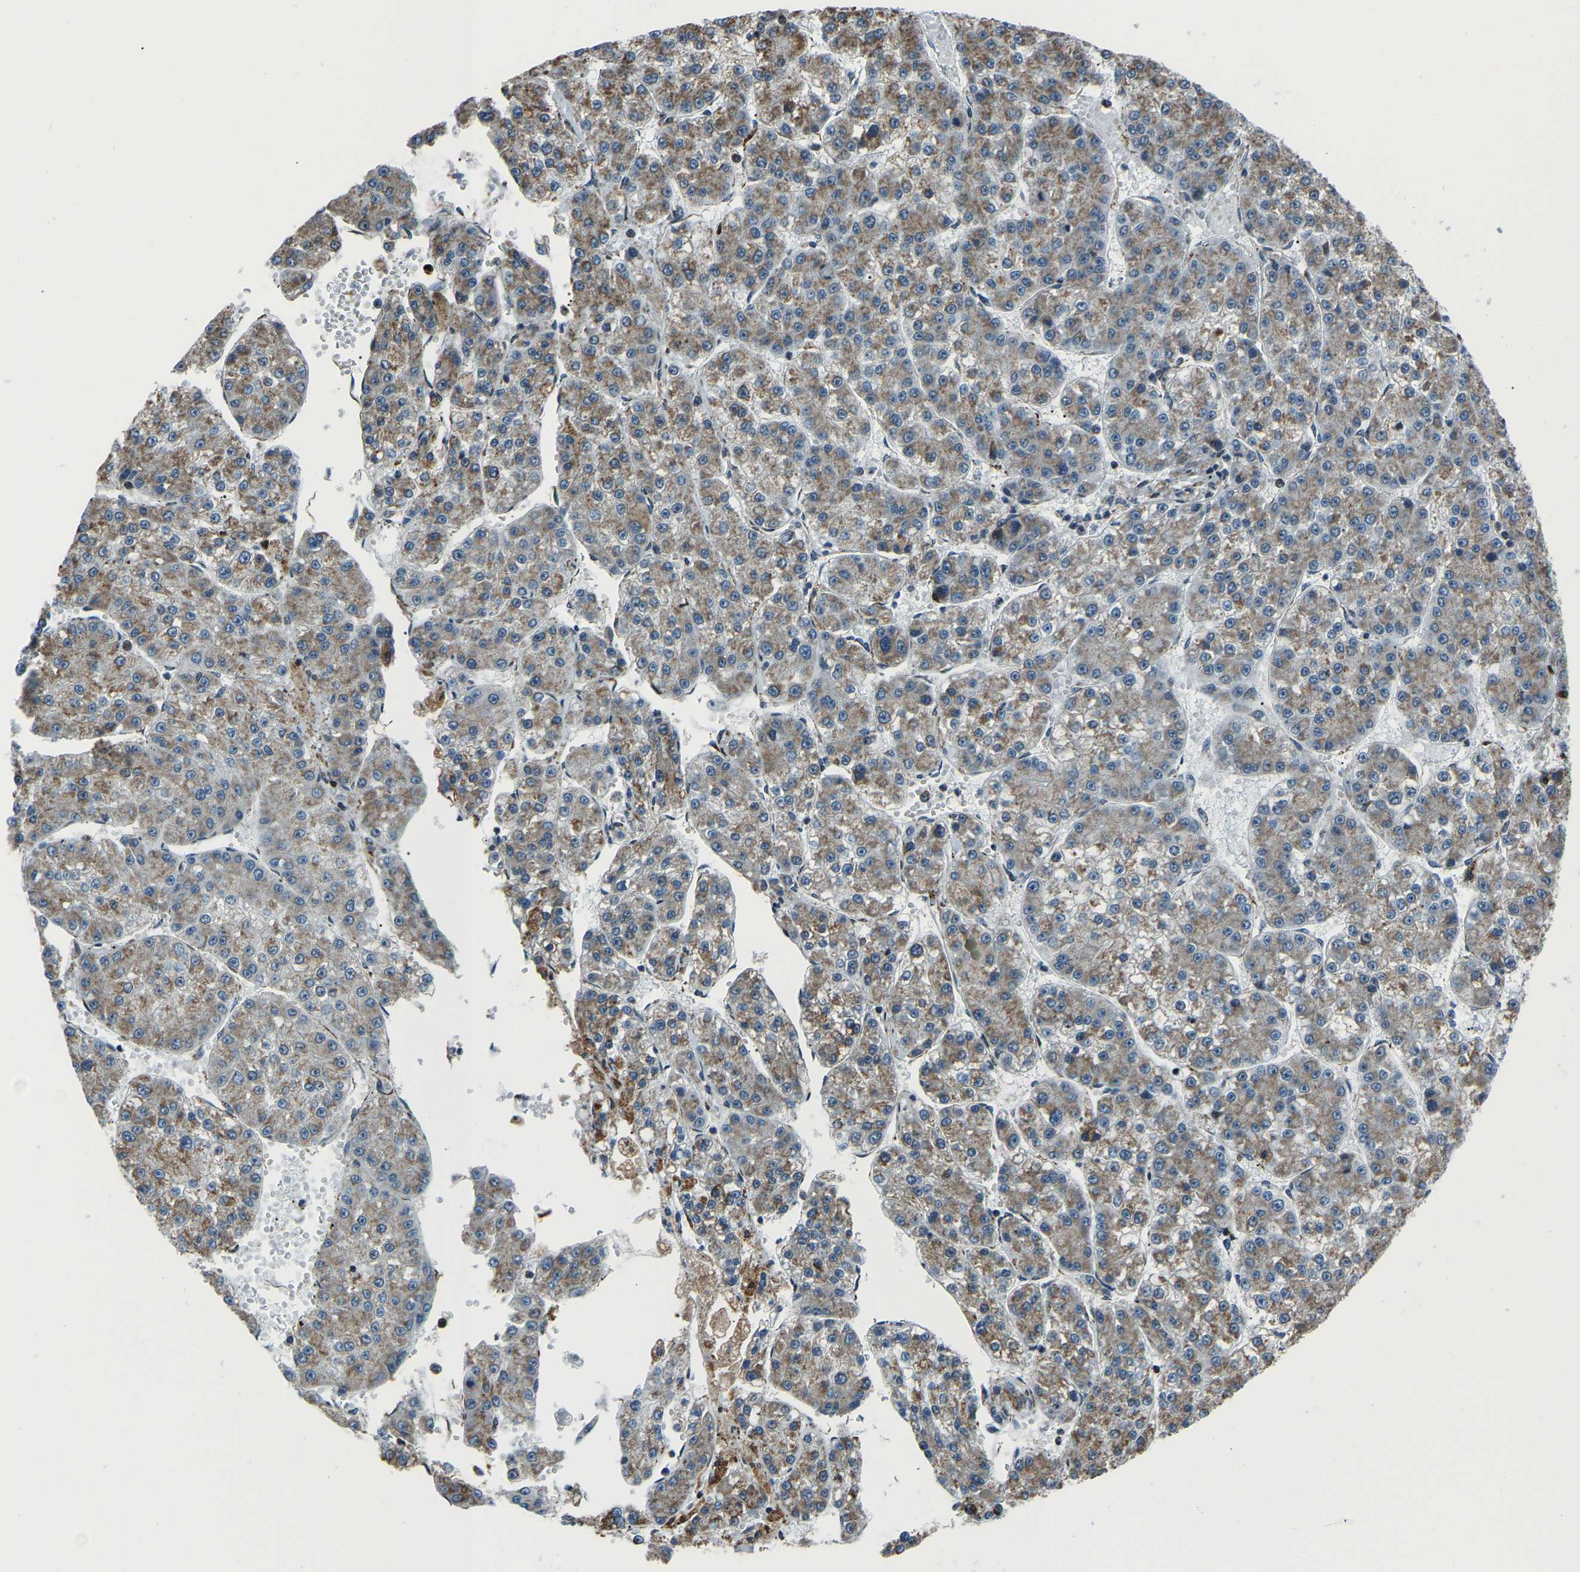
{"staining": {"intensity": "moderate", "quantity": ">75%", "location": "cytoplasmic/membranous"}, "tissue": "liver cancer", "cell_type": "Tumor cells", "image_type": "cancer", "snomed": [{"axis": "morphology", "description": "Carcinoma, Hepatocellular, NOS"}, {"axis": "topography", "description": "Liver"}], "caption": "High-magnification brightfield microscopy of liver hepatocellular carcinoma stained with DAB (brown) and counterstained with hematoxylin (blue). tumor cells exhibit moderate cytoplasmic/membranous positivity is seen in about>75% of cells.", "gene": "RBM33", "patient": {"sex": "female", "age": 73}}